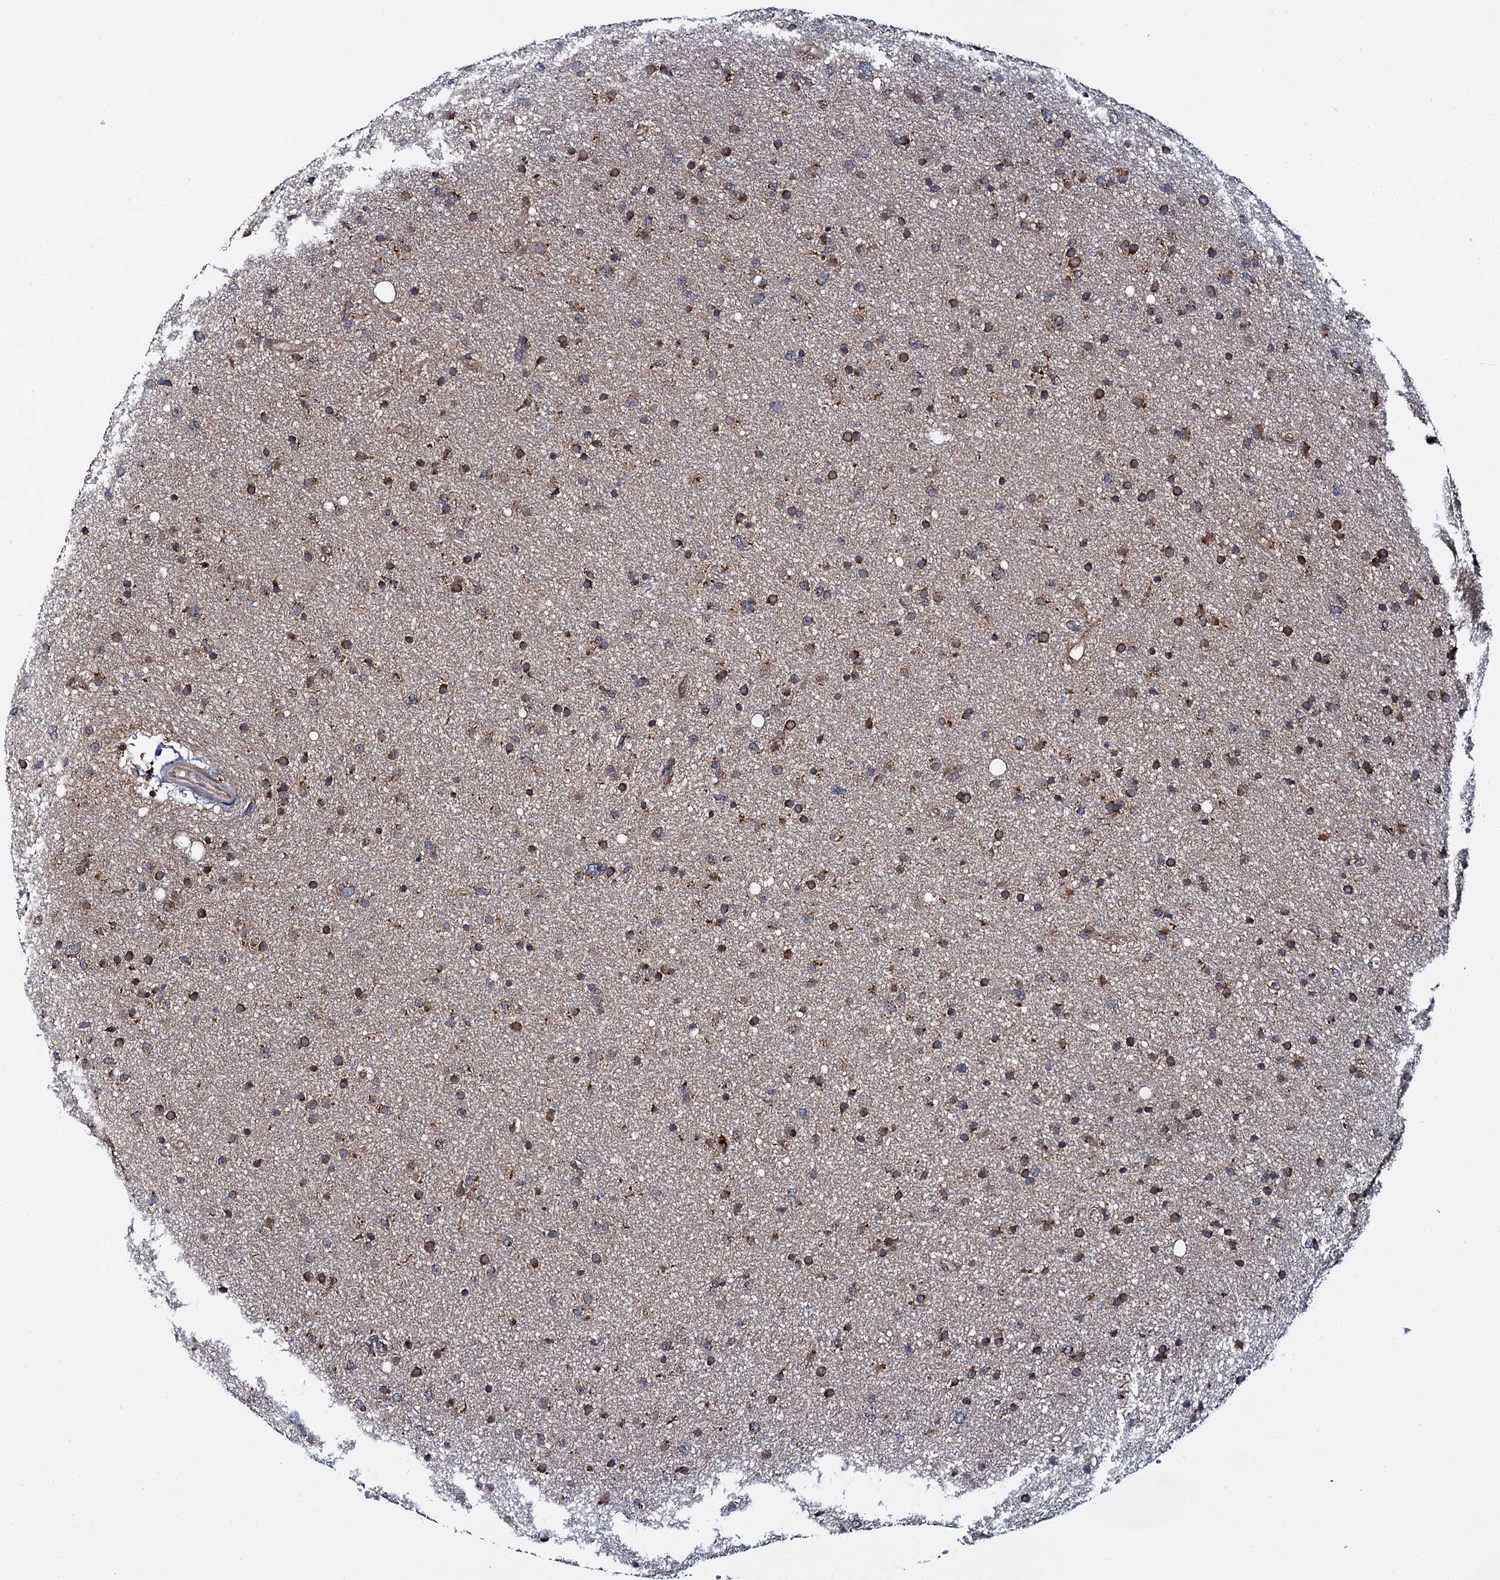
{"staining": {"intensity": "moderate", "quantity": "25%-75%", "location": "cytoplasmic/membranous"}, "tissue": "glioma", "cell_type": "Tumor cells", "image_type": "cancer", "snomed": [{"axis": "morphology", "description": "Glioma, malignant, Low grade"}, {"axis": "topography", "description": "Cerebral cortex"}], "caption": "A brown stain labels moderate cytoplasmic/membranous staining of a protein in low-grade glioma (malignant) tumor cells.", "gene": "UFM1", "patient": {"sex": "female", "age": 39}}